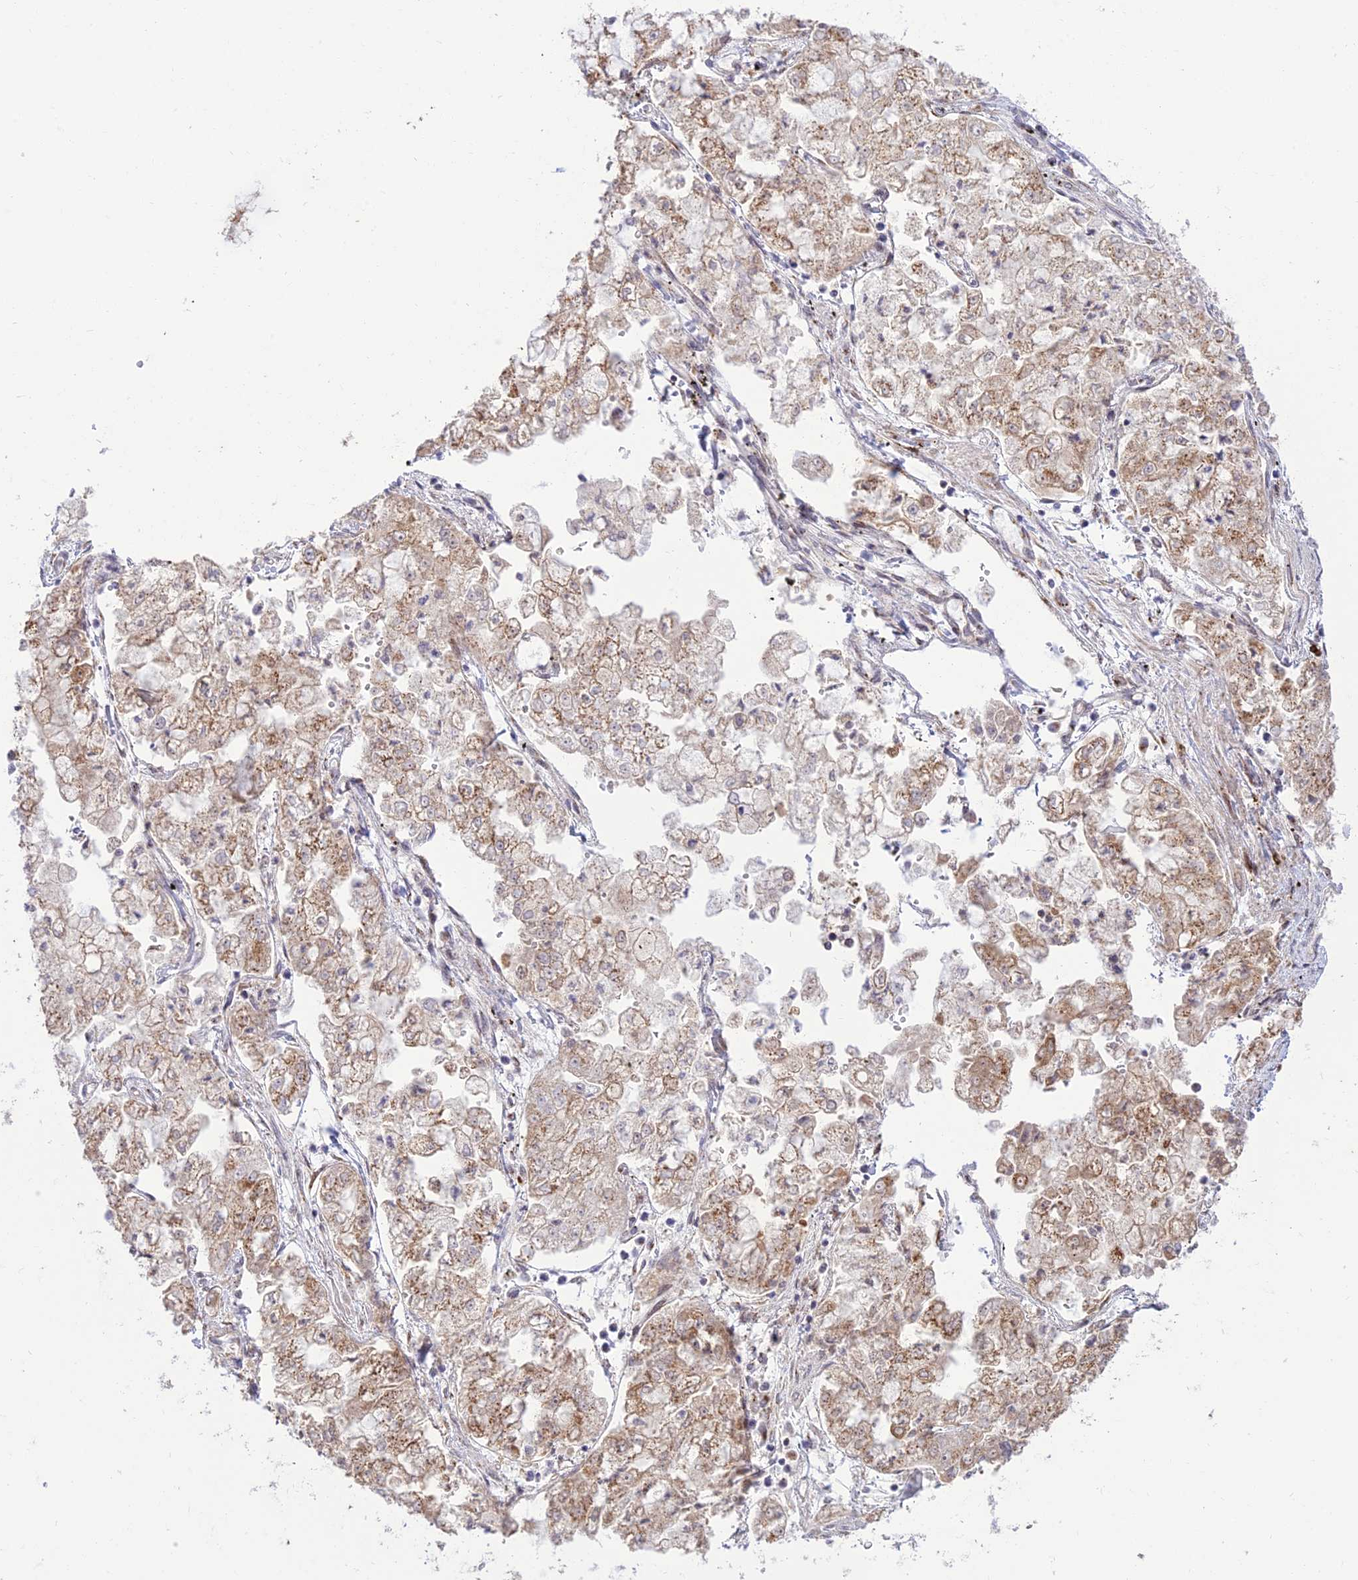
{"staining": {"intensity": "moderate", "quantity": ">75%", "location": "cytoplasmic/membranous"}, "tissue": "stomach cancer", "cell_type": "Tumor cells", "image_type": "cancer", "snomed": [{"axis": "morphology", "description": "Adenocarcinoma, NOS"}, {"axis": "topography", "description": "Stomach"}], "caption": "Tumor cells demonstrate medium levels of moderate cytoplasmic/membranous expression in approximately >75% of cells in adenocarcinoma (stomach).", "gene": "GOLGA3", "patient": {"sex": "male", "age": 76}}